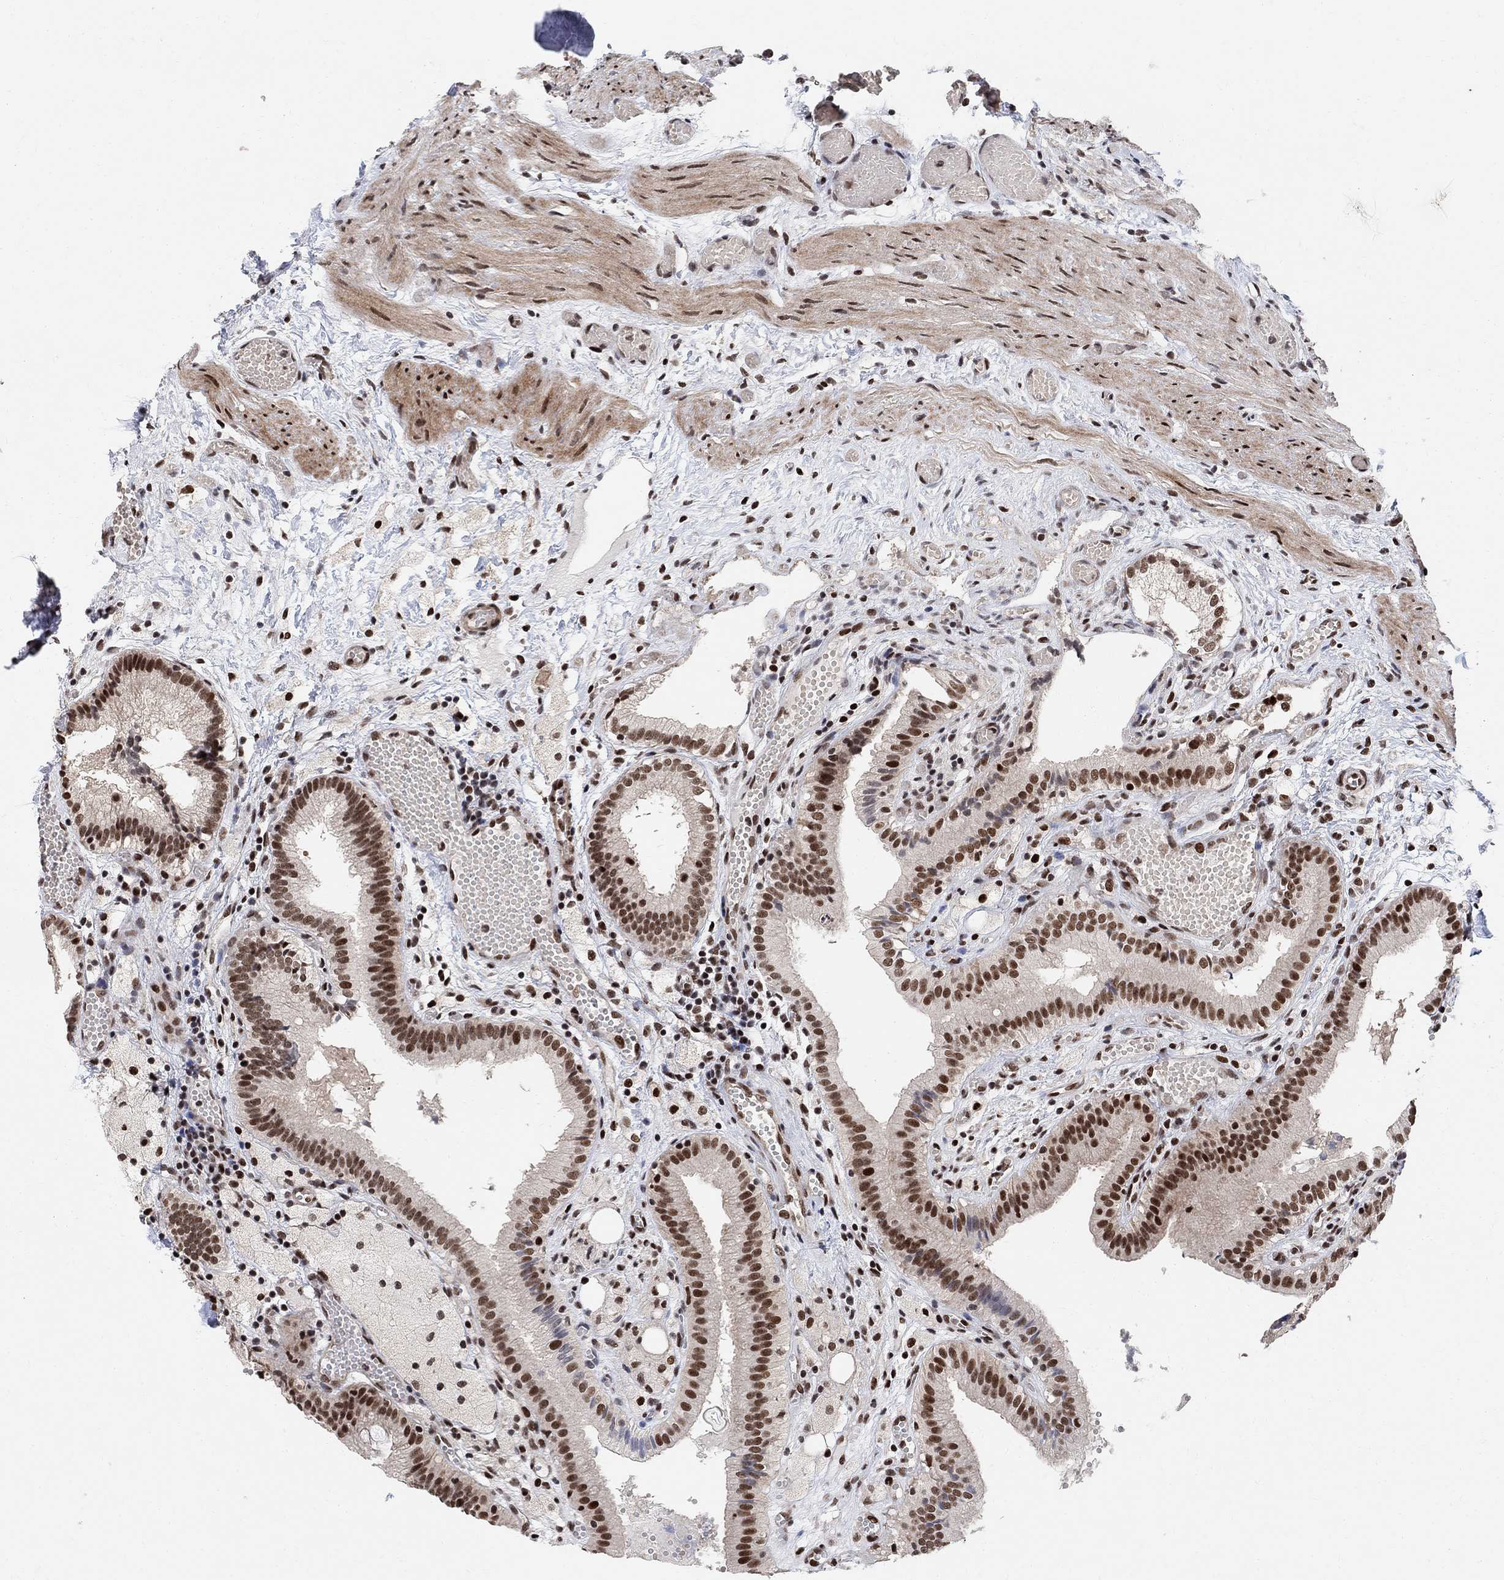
{"staining": {"intensity": "strong", "quantity": ">75%", "location": "nuclear"}, "tissue": "gallbladder", "cell_type": "Glandular cells", "image_type": "normal", "snomed": [{"axis": "morphology", "description": "Normal tissue, NOS"}, {"axis": "topography", "description": "Gallbladder"}], "caption": "A high amount of strong nuclear expression is present in approximately >75% of glandular cells in benign gallbladder. (DAB (3,3'-diaminobenzidine) = brown stain, brightfield microscopy at high magnification).", "gene": "E4F1", "patient": {"sex": "female", "age": 24}}